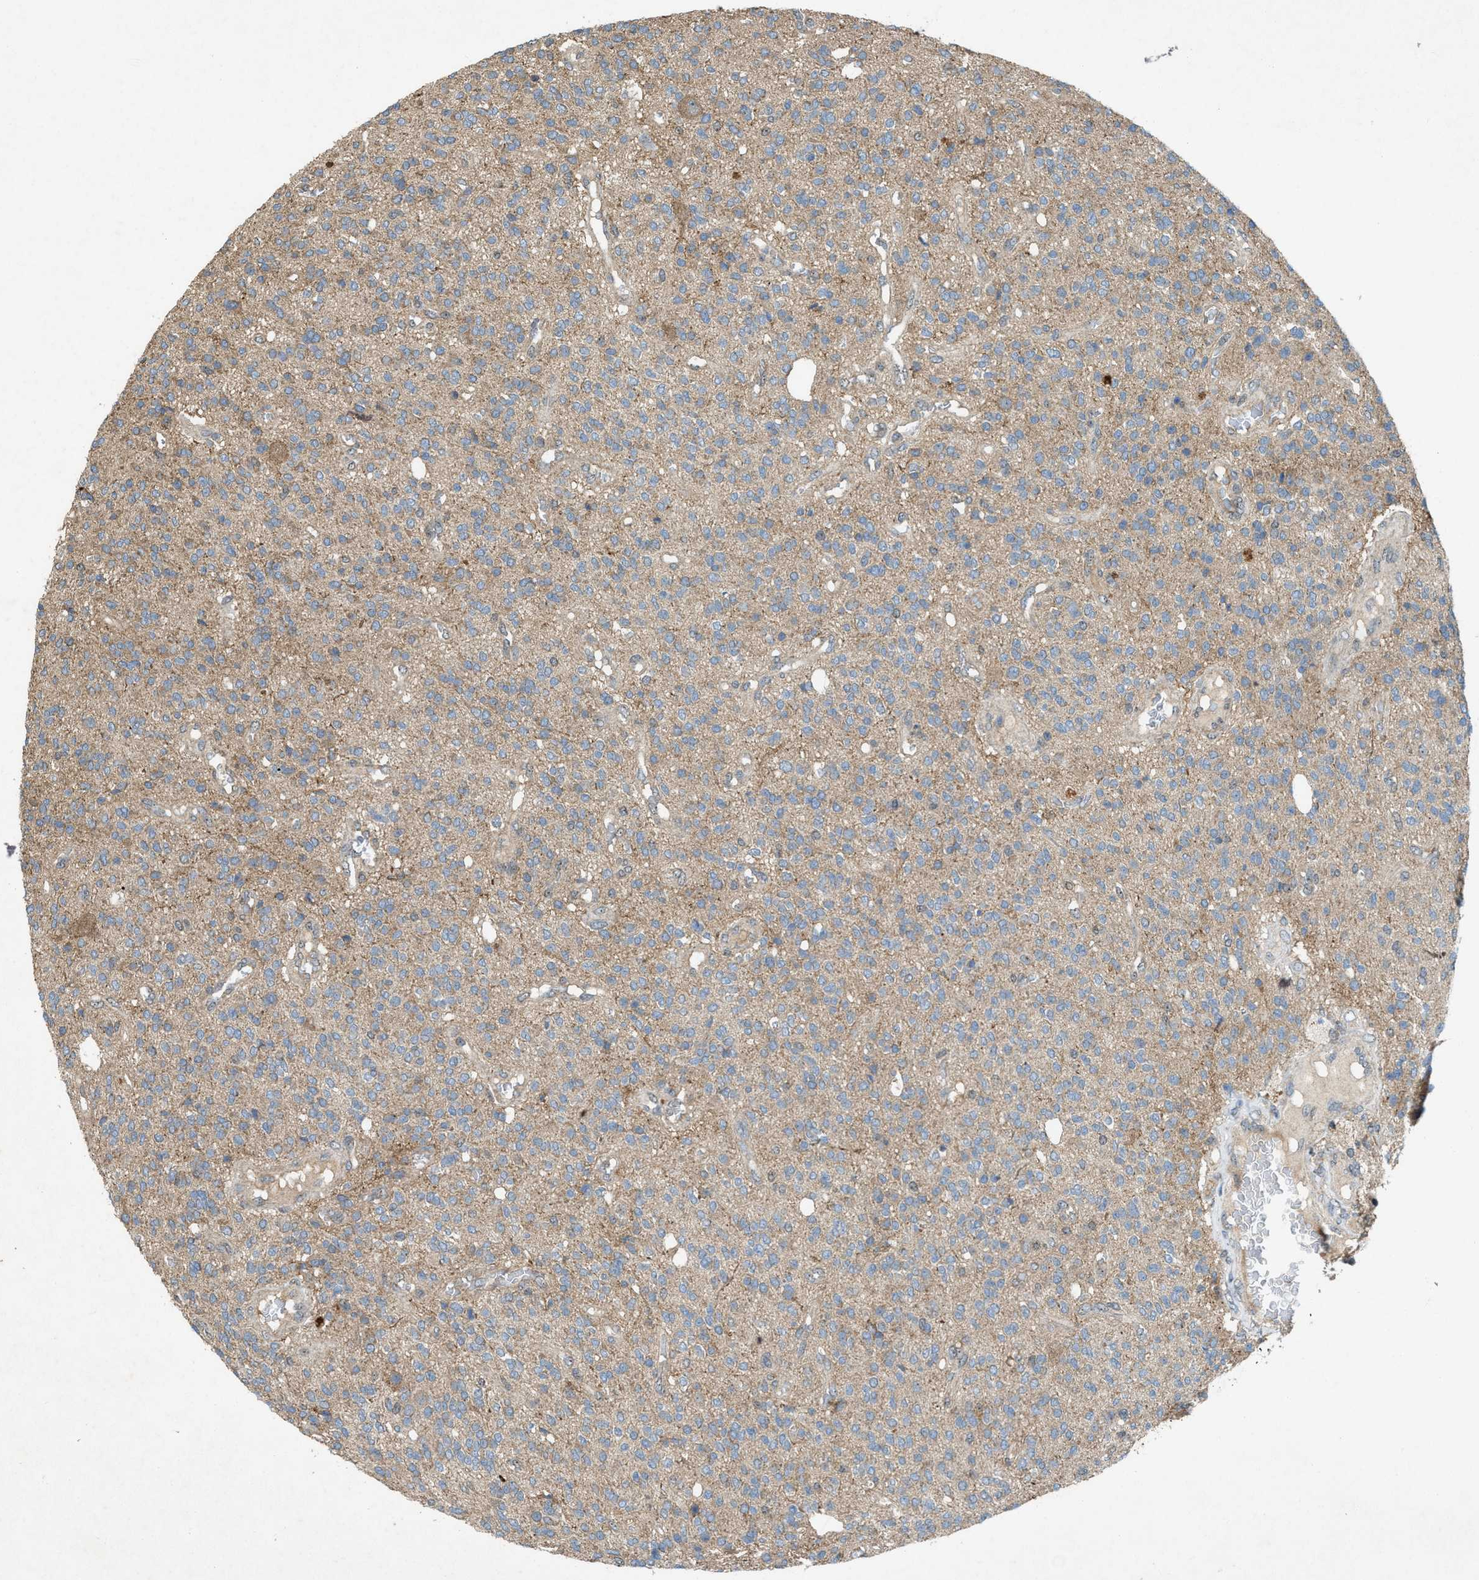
{"staining": {"intensity": "weak", "quantity": "25%-75%", "location": "cytoplasmic/membranous"}, "tissue": "glioma", "cell_type": "Tumor cells", "image_type": "cancer", "snomed": [{"axis": "morphology", "description": "Glioma, malignant, High grade"}, {"axis": "topography", "description": "Brain"}], "caption": "DAB immunohistochemical staining of human malignant glioma (high-grade) shows weak cytoplasmic/membranous protein expression in approximately 25%-75% of tumor cells.", "gene": "PDP2", "patient": {"sex": "male", "age": 34}}